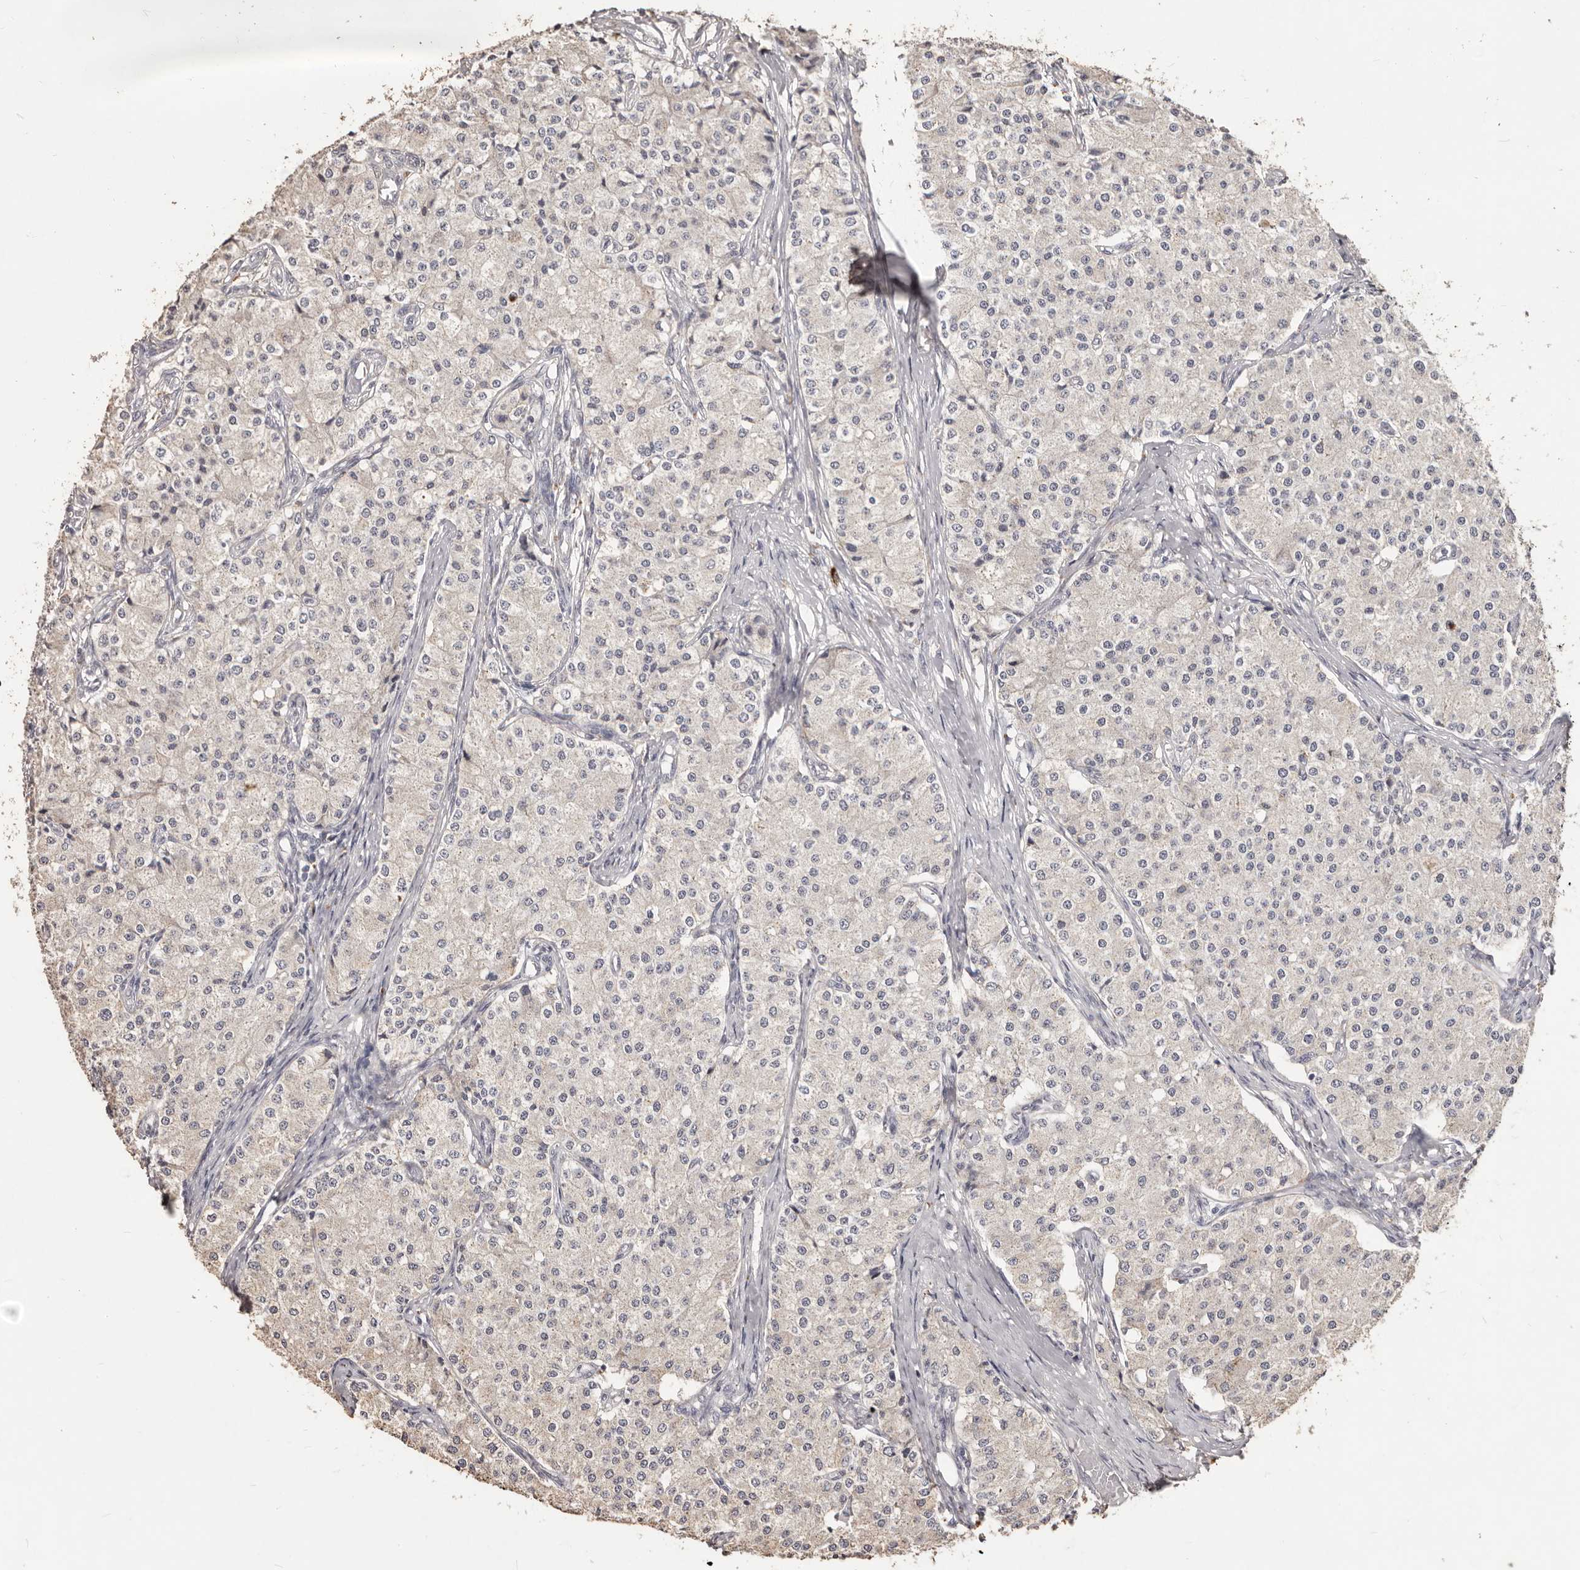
{"staining": {"intensity": "negative", "quantity": "none", "location": "none"}, "tissue": "carcinoid", "cell_type": "Tumor cells", "image_type": "cancer", "snomed": [{"axis": "morphology", "description": "Carcinoid, malignant, NOS"}, {"axis": "topography", "description": "Colon"}], "caption": "Carcinoid (malignant) was stained to show a protein in brown. There is no significant staining in tumor cells.", "gene": "PRSS27", "patient": {"sex": "female", "age": 52}}